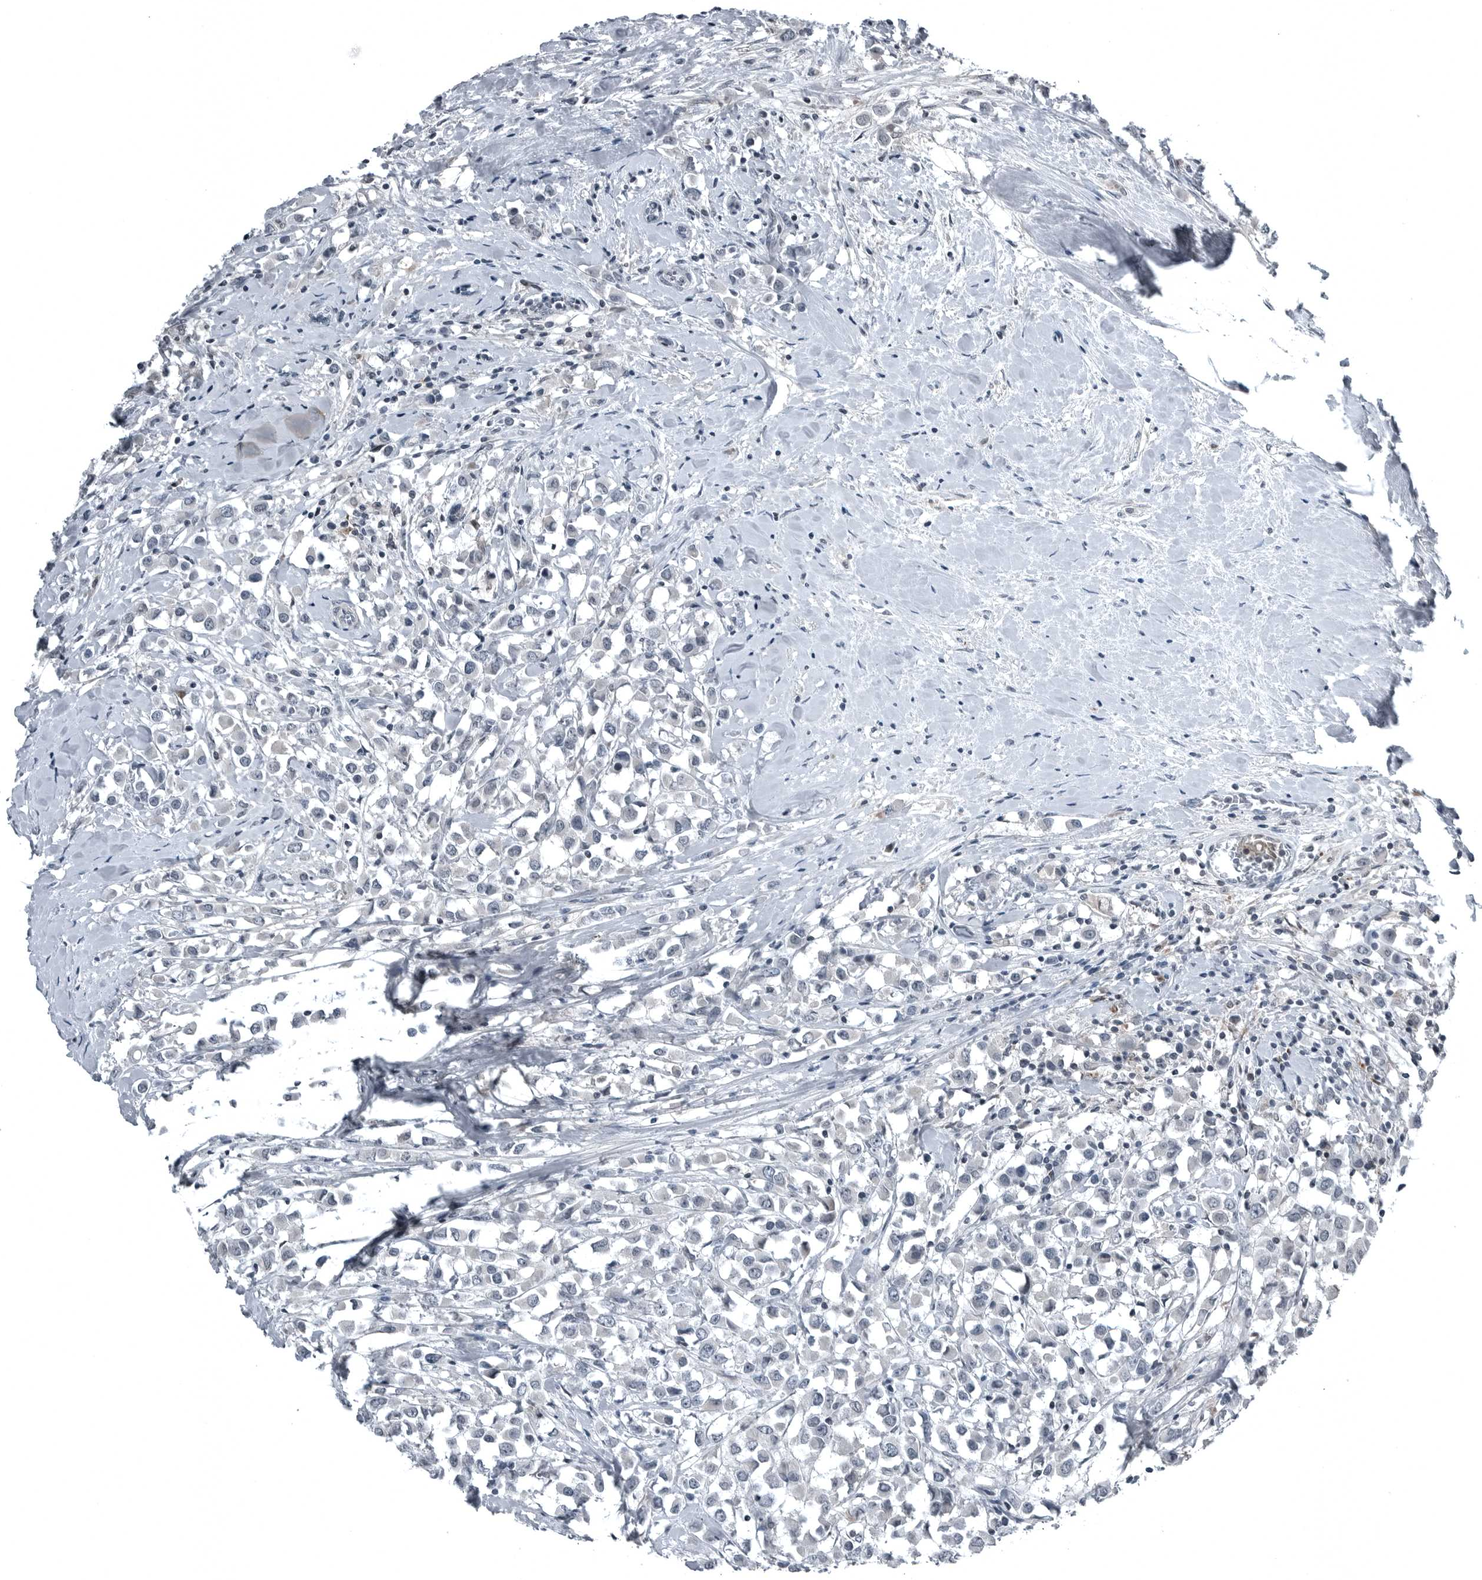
{"staining": {"intensity": "negative", "quantity": "none", "location": "none"}, "tissue": "breast cancer", "cell_type": "Tumor cells", "image_type": "cancer", "snomed": [{"axis": "morphology", "description": "Duct carcinoma"}, {"axis": "topography", "description": "Breast"}], "caption": "Tumor cells show no significant protein staining in breast invasive ductal carcinoma.", "gene": "GAK", "patient": {"sex": "female", "age": 61}}